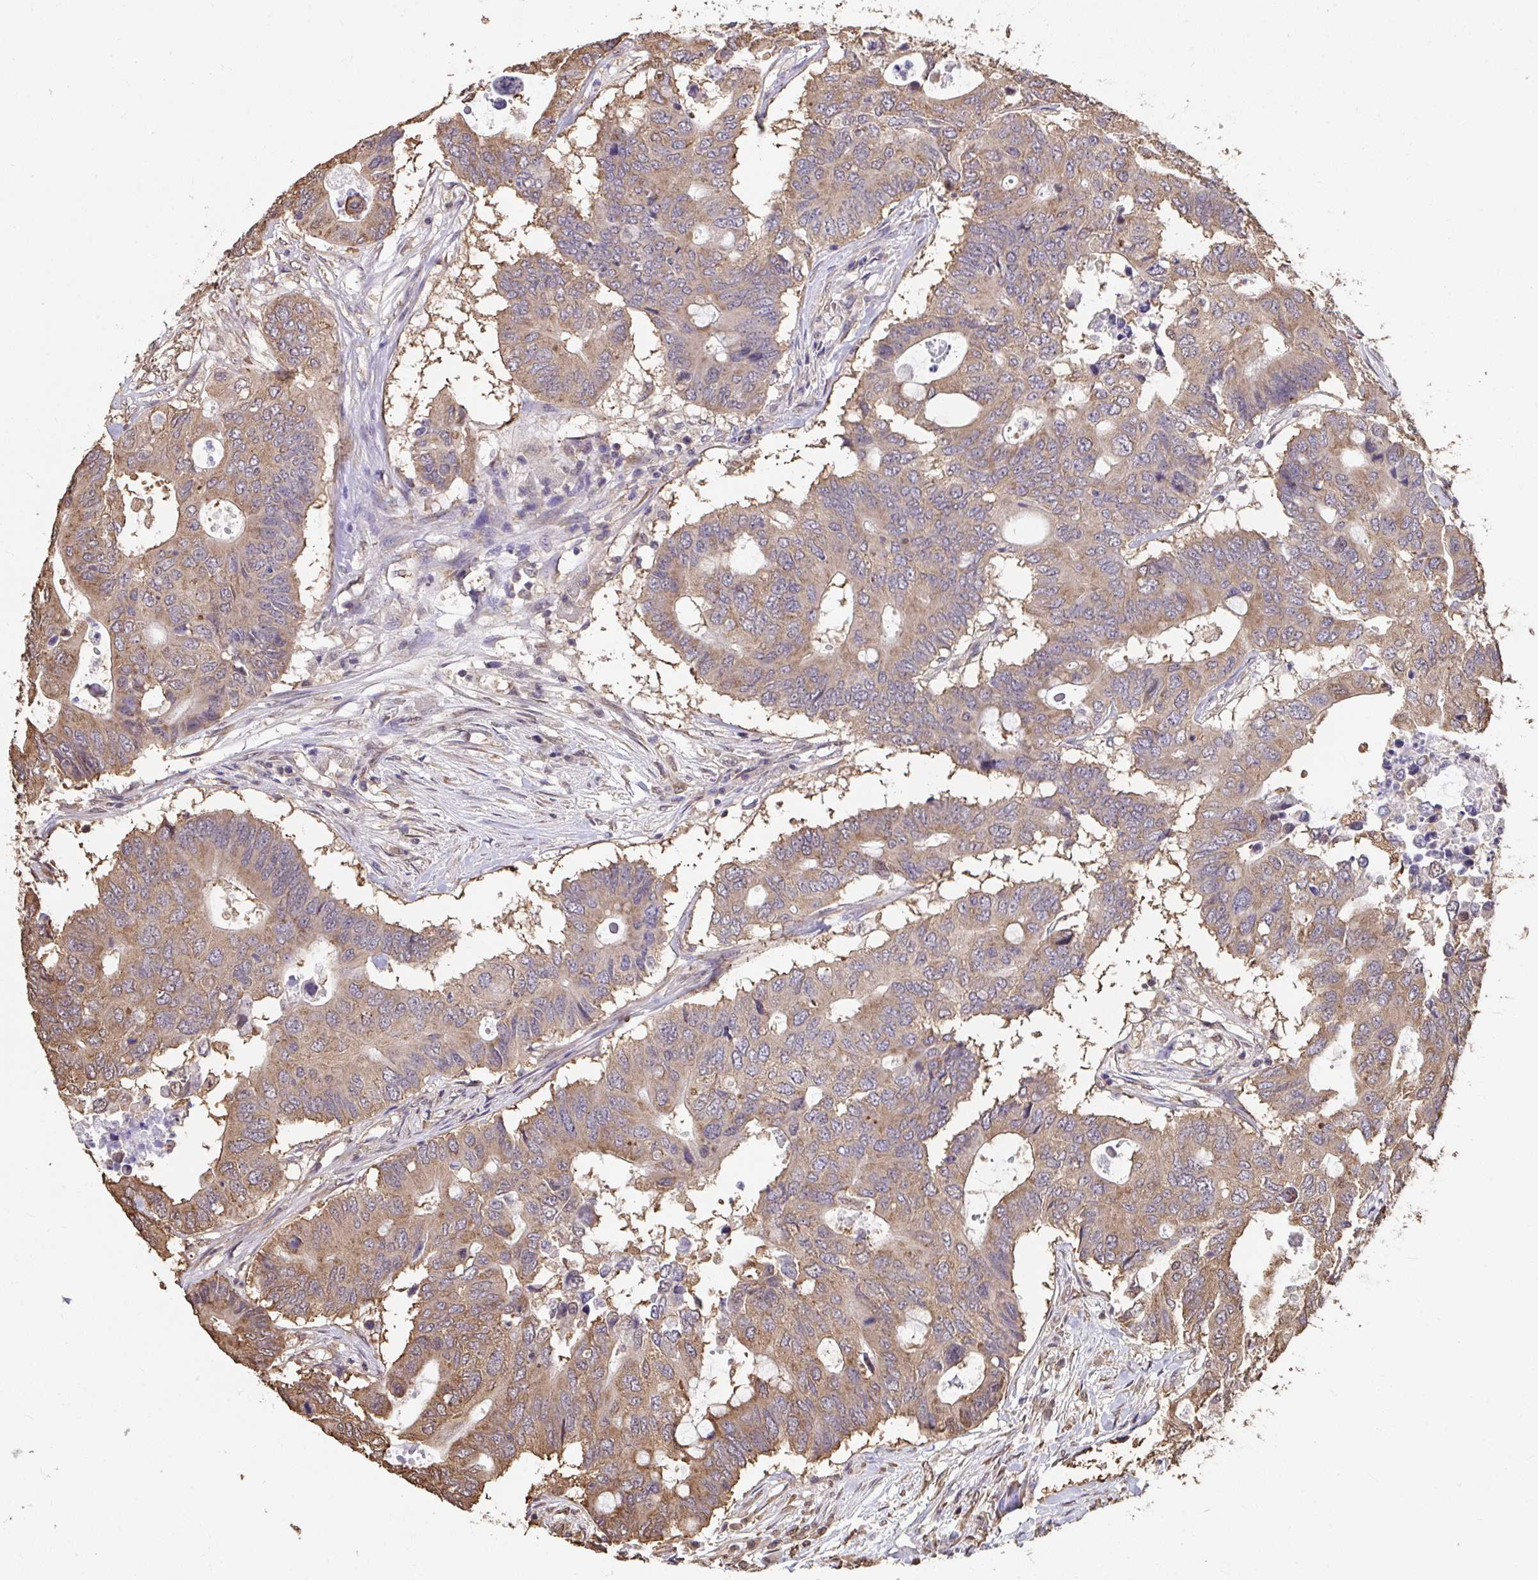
{"staining": {"intensity": "moderate", "quantity": ">75%", "location": "cytoplasmic/membranous"}, "tissue": "colorectal cancer", "cell_type": "Tumor cells", "image_type": "cancer", "snomed": [{"axis": "morphology", "description": "Adenocarcinoma, NOS"}, {"axis": "topography", "description": "Colon"}], "caption": "IHC (DAB (3,3'-diaminobenzidine)) staining of colorectal cancer displays moderate cytoplasmic/membranous protein expression in about >75% of tumor cells. The staining is performed using DAB (3,3'-diaminobenzidine) brown chromogen to label protein expression. The nuclei are counter-stained blue using hematoxylin.", "gene": "SYNCRIP", "patient": {"sex": "male", "age": 71}}